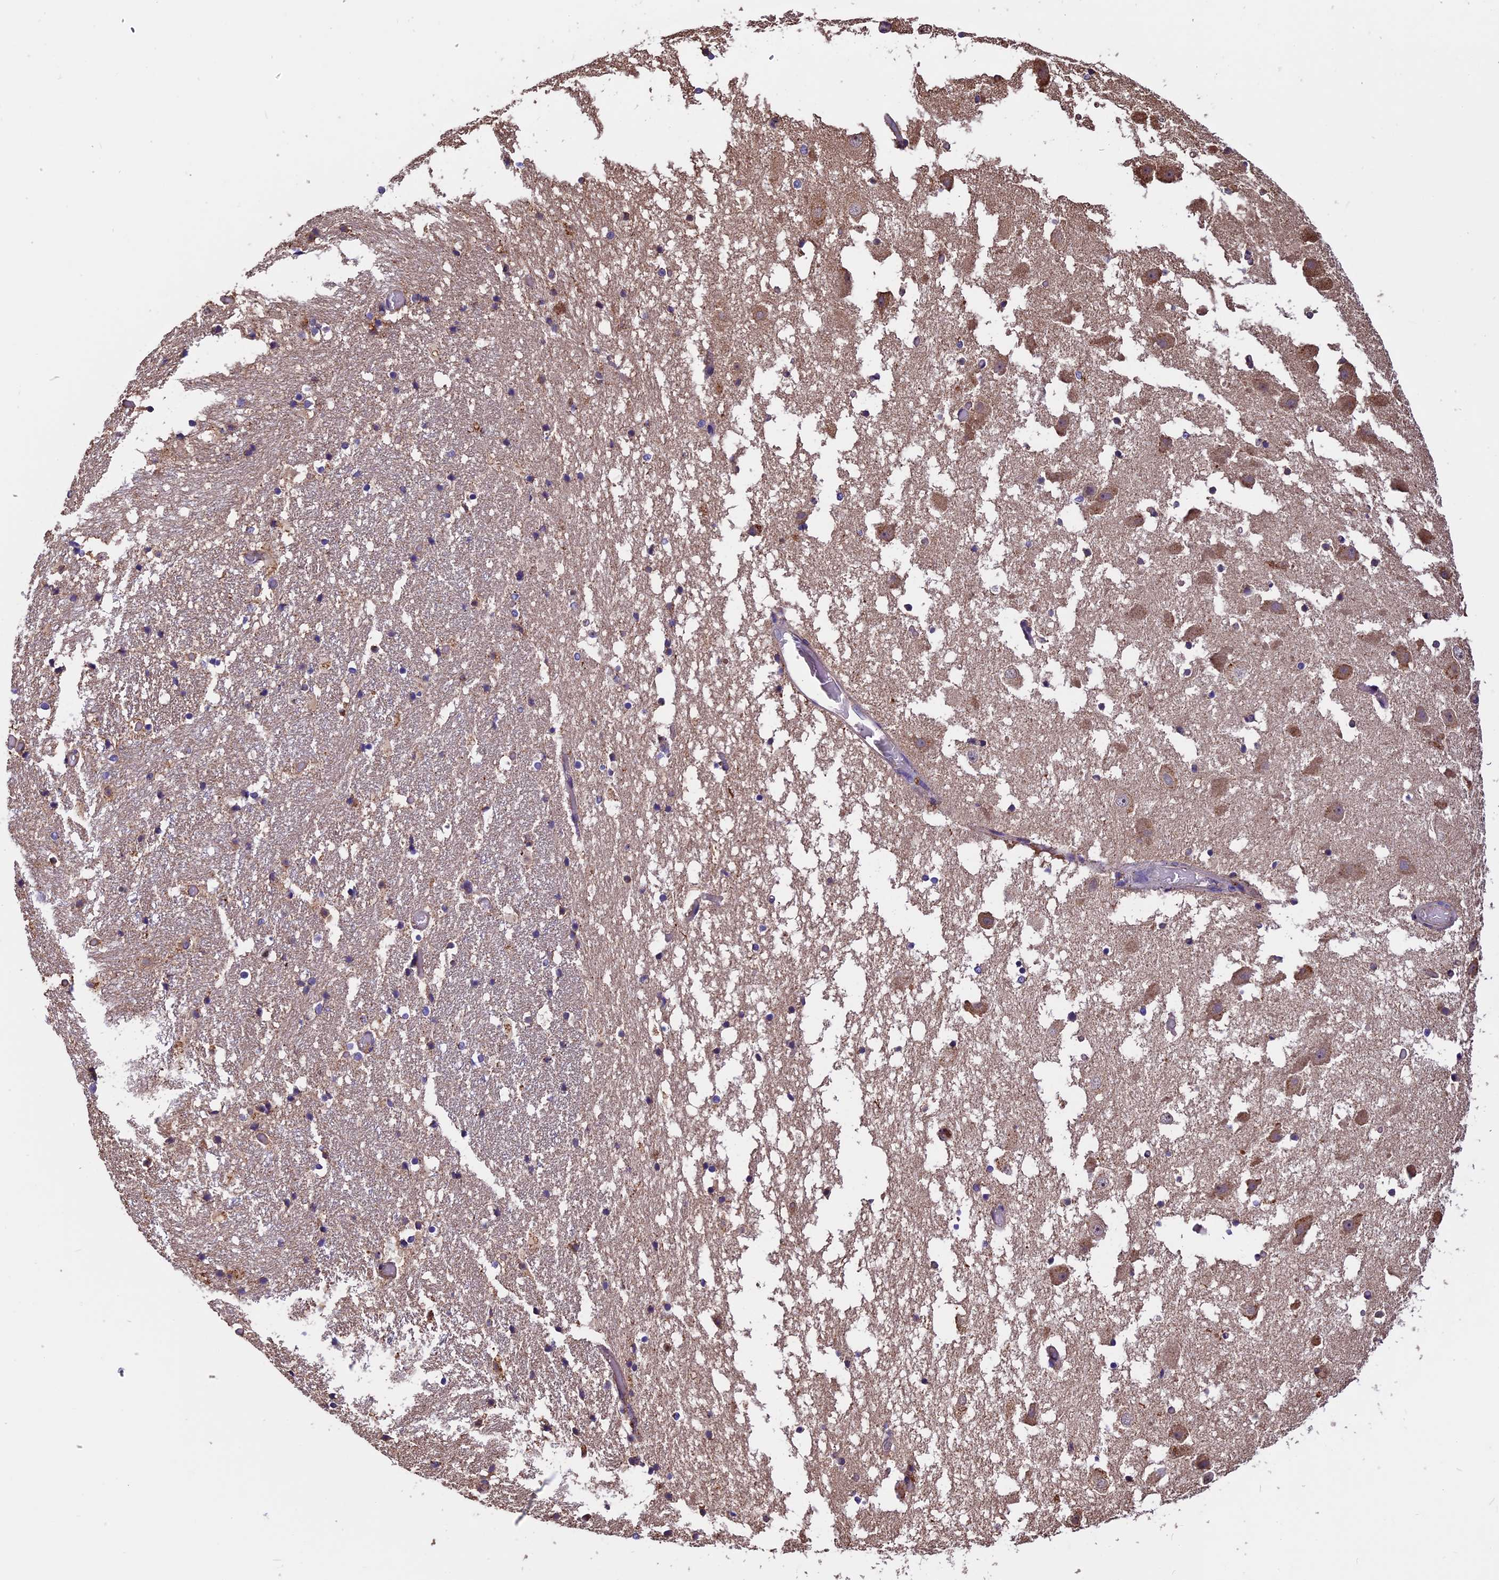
{"staining": {"intensity": "negative", "quantity": "none", "location": "none"}, "tissue": "hippocampus", "cell_type": "Glial cells", "image_type": "normal", "snomed": [{"axis": "morphology", "description": "Normal tissue, NOS"}, {"axis": "topography", "description": "Hippocampus"}], "caption": "Normal hippocampus was stained to show a protein in brown. There is no significant staining in glial cells. (Brightfield microscopy of DAB (3,3'-diaminobenzidine) immunohistochemistry at high magnification).", "gene": "CHMP2A", "patient": {"sex": "female", "age": 52}}